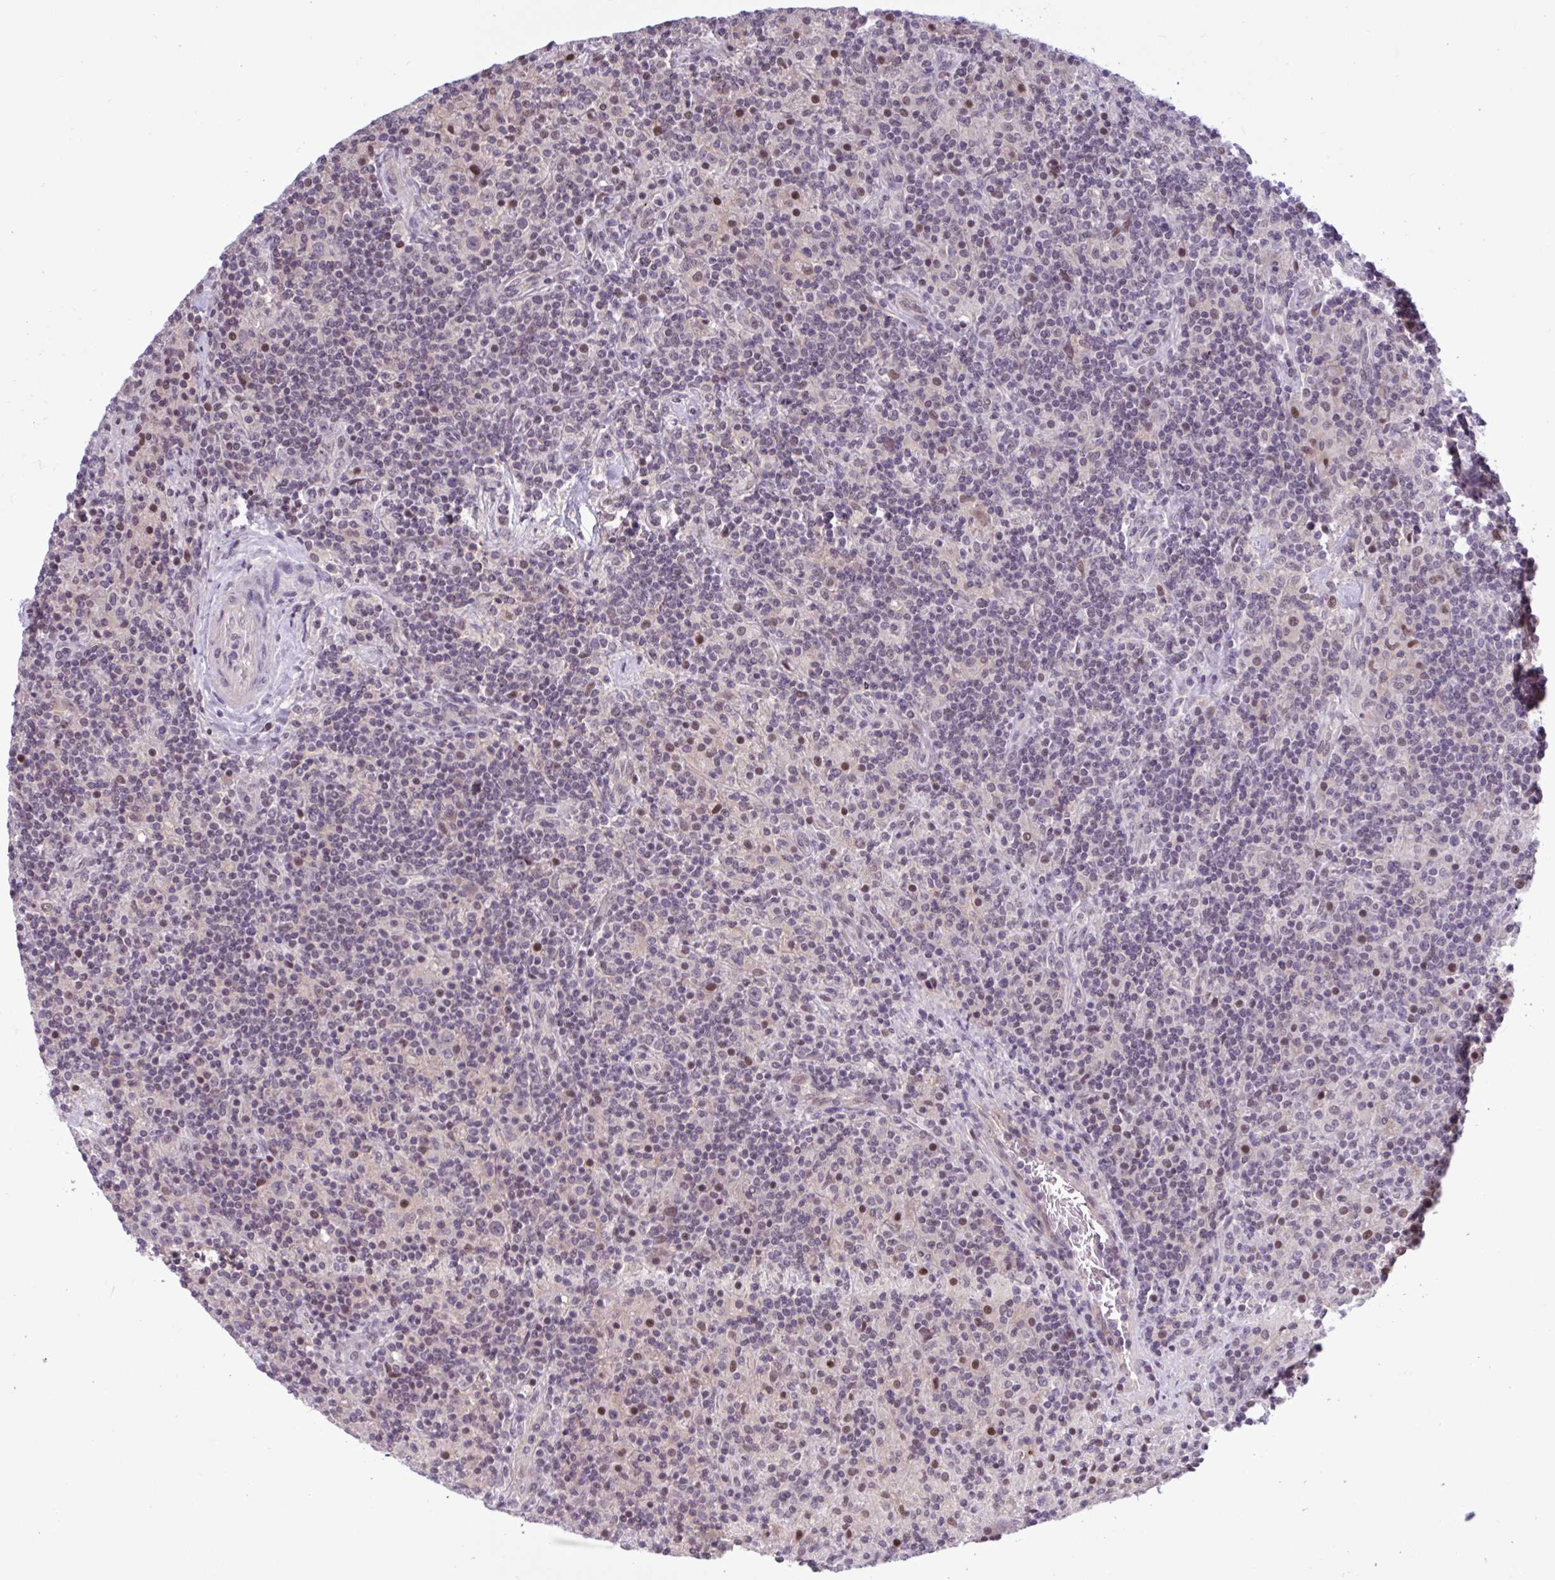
{"staining": {"intensity": "weak", "quantity": "<25%", "location": "nuclear"}, "tissue": "lymphoma", "cell_type": "Tumor cells", "image_type": "cancer", "snomed": [{"axis": "morphology", "description": "Hodgkin's disease, NOS"}, {"axis": "topography", "description": "Lymph node"}], "caption": "Immunohistochemical staining of Hodgkin's disease reveals no significant expression in tumor cells. (Brightfield microscopy of DAB (3,3'-diaminobenzidine) immunohistochemistry (IHC) at high magnification).", "gene": "TTC7B", "patient": {"sex": "male", "age": 70}}